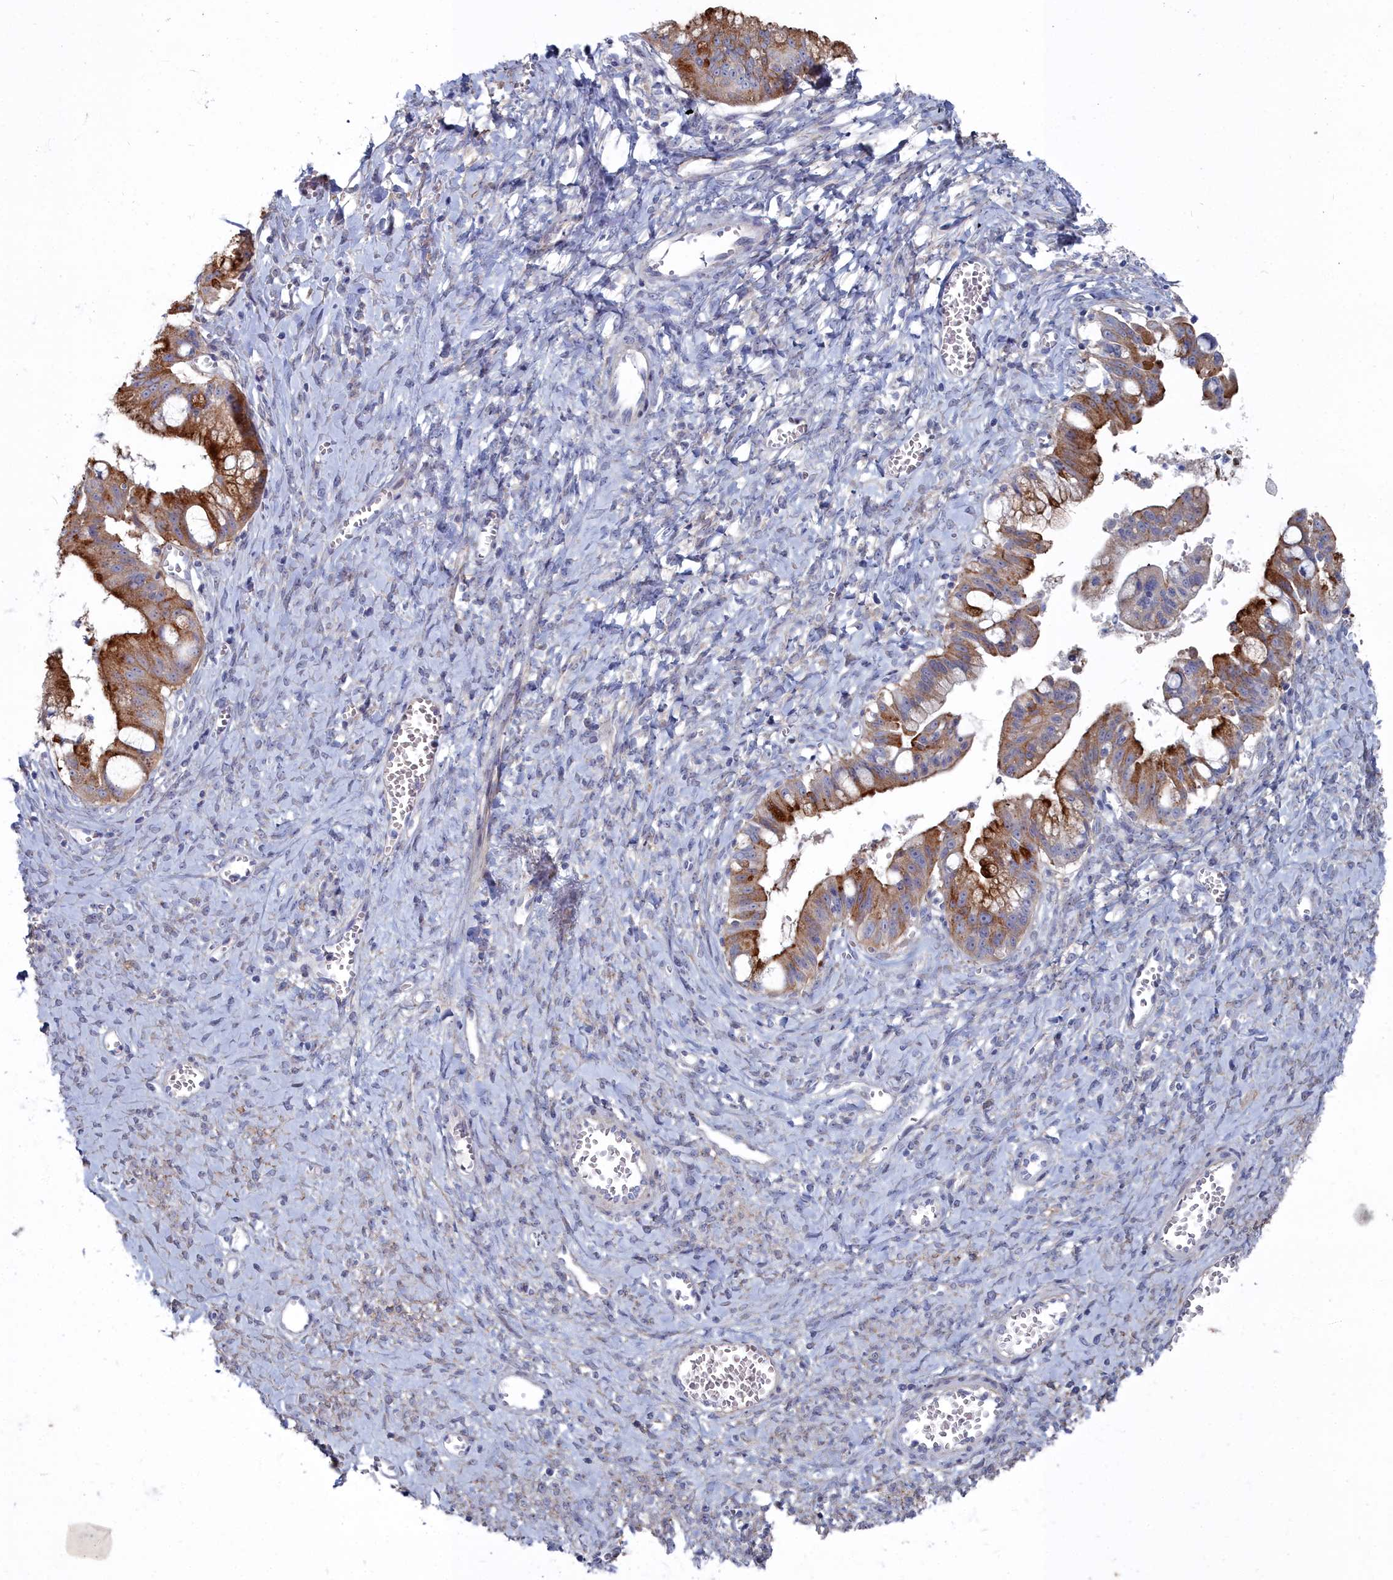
{"staining": {"intensity": "strong", "quantity": ">75%", "location": "cytoplasmic/membranous"}, "tissue": "ovarian cancer", "cell_type": "Tumor cells", "image_type": "cancer", "snomed": [{"axis": "morphology", "description": "Cystadenocarcinoma, mucinous, NOS"}, {"axis": "topography", "description": "Ovary"}], "caption": "Ovarian cancer (mucinous cystadenocarcinoma) stained with IHC shows strong cytoplasmic/membranous expression in approximately >75% of tumor cells.", "gene": "SHISAL2A", "patient": {"sex": "female", "age": 70}}